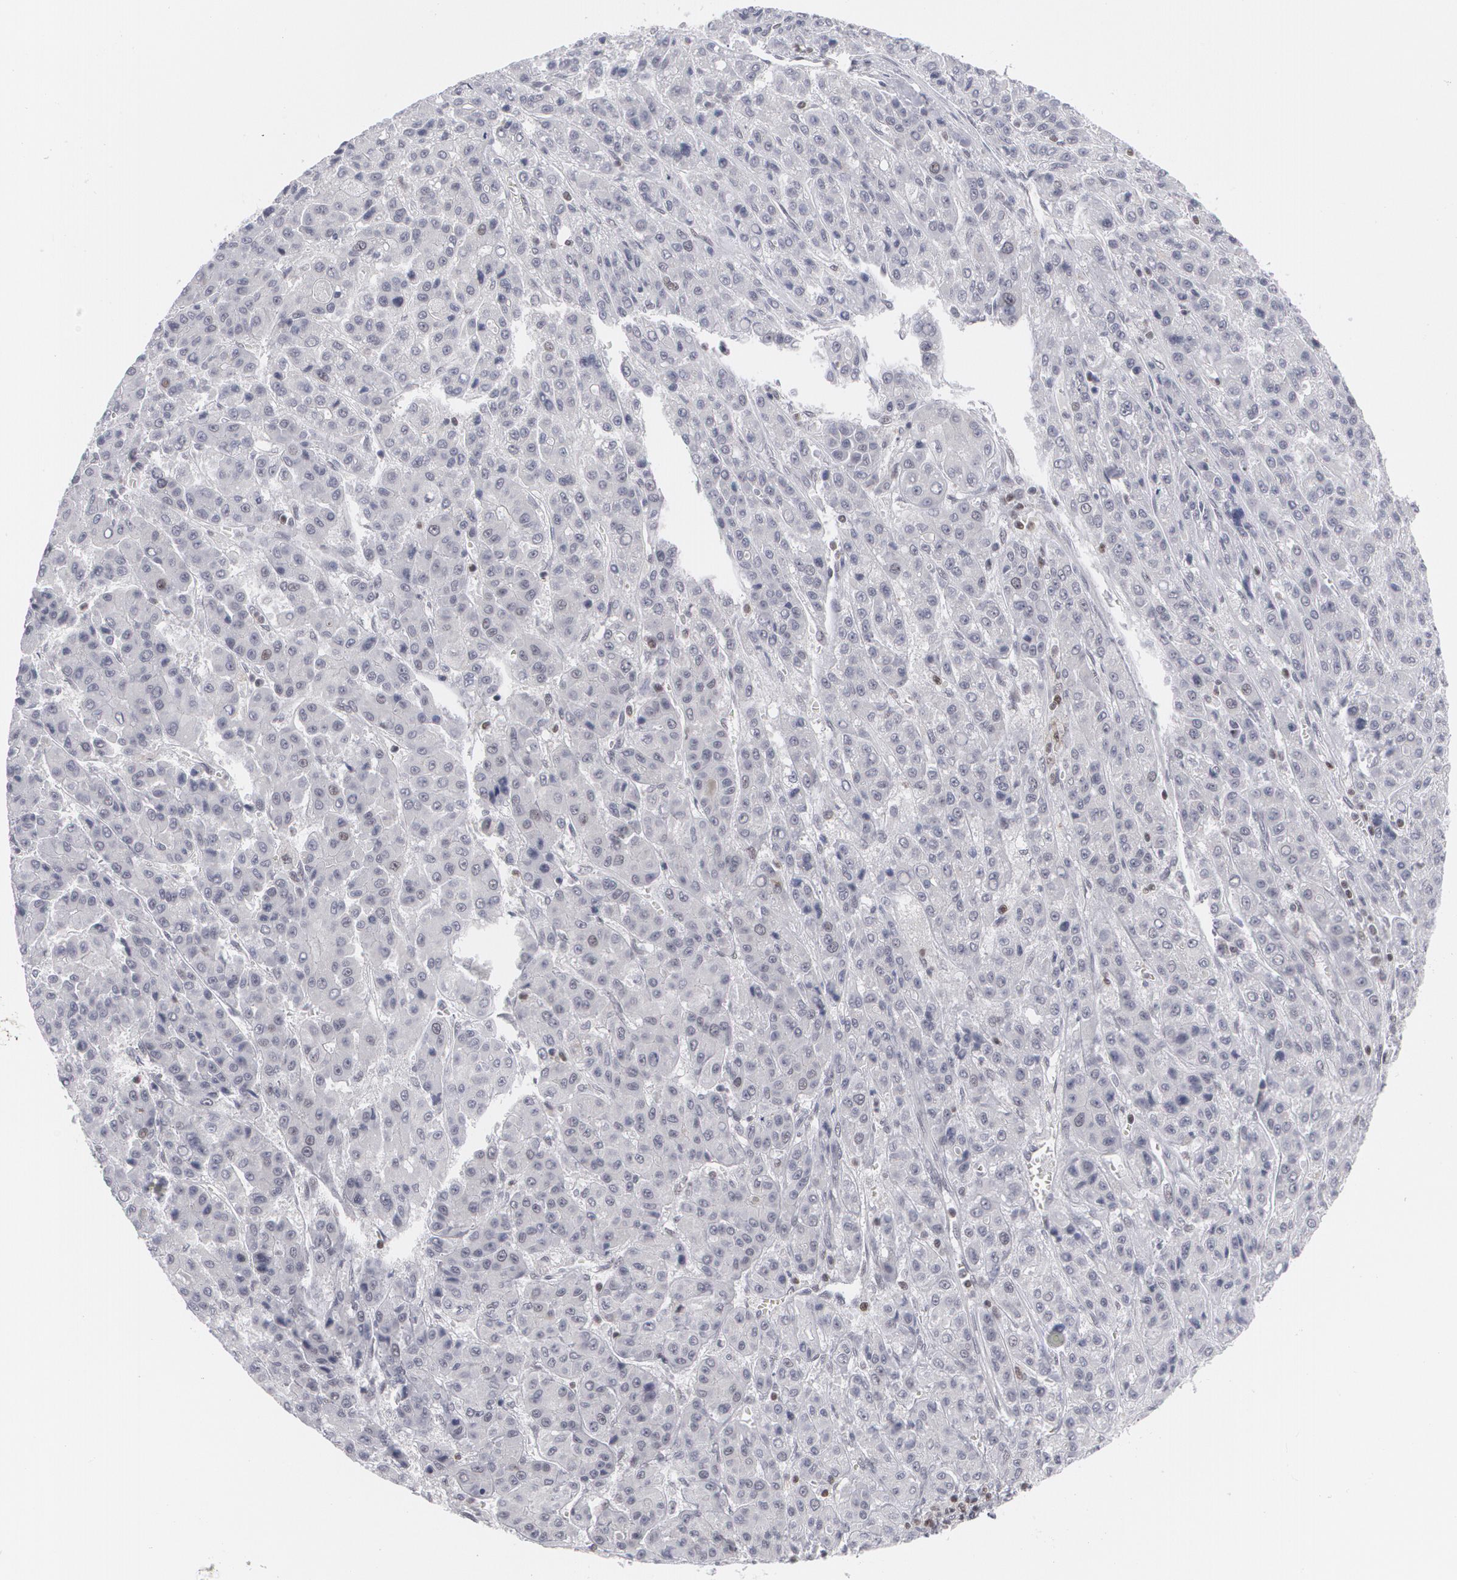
{"staining": {"intensity": "negative", "quantity": "none", "location": "none"}, "tissue": "liver cancer", "cell_type": "Tumor cells", "image_type": "cancer", "snomed": [{"axis": "morphology", "description": "Carcinoma, Hepatocellular, NOS"}, {"axis": "topography", "description": "Liver"}], "caption": "A high-resolution image shows IHC staining of liver hepatocellular carcinoma, which displays no significant staining in tumor cells.", "gene": "MCL1", "patient": {"sex": "male", "age": 70}}